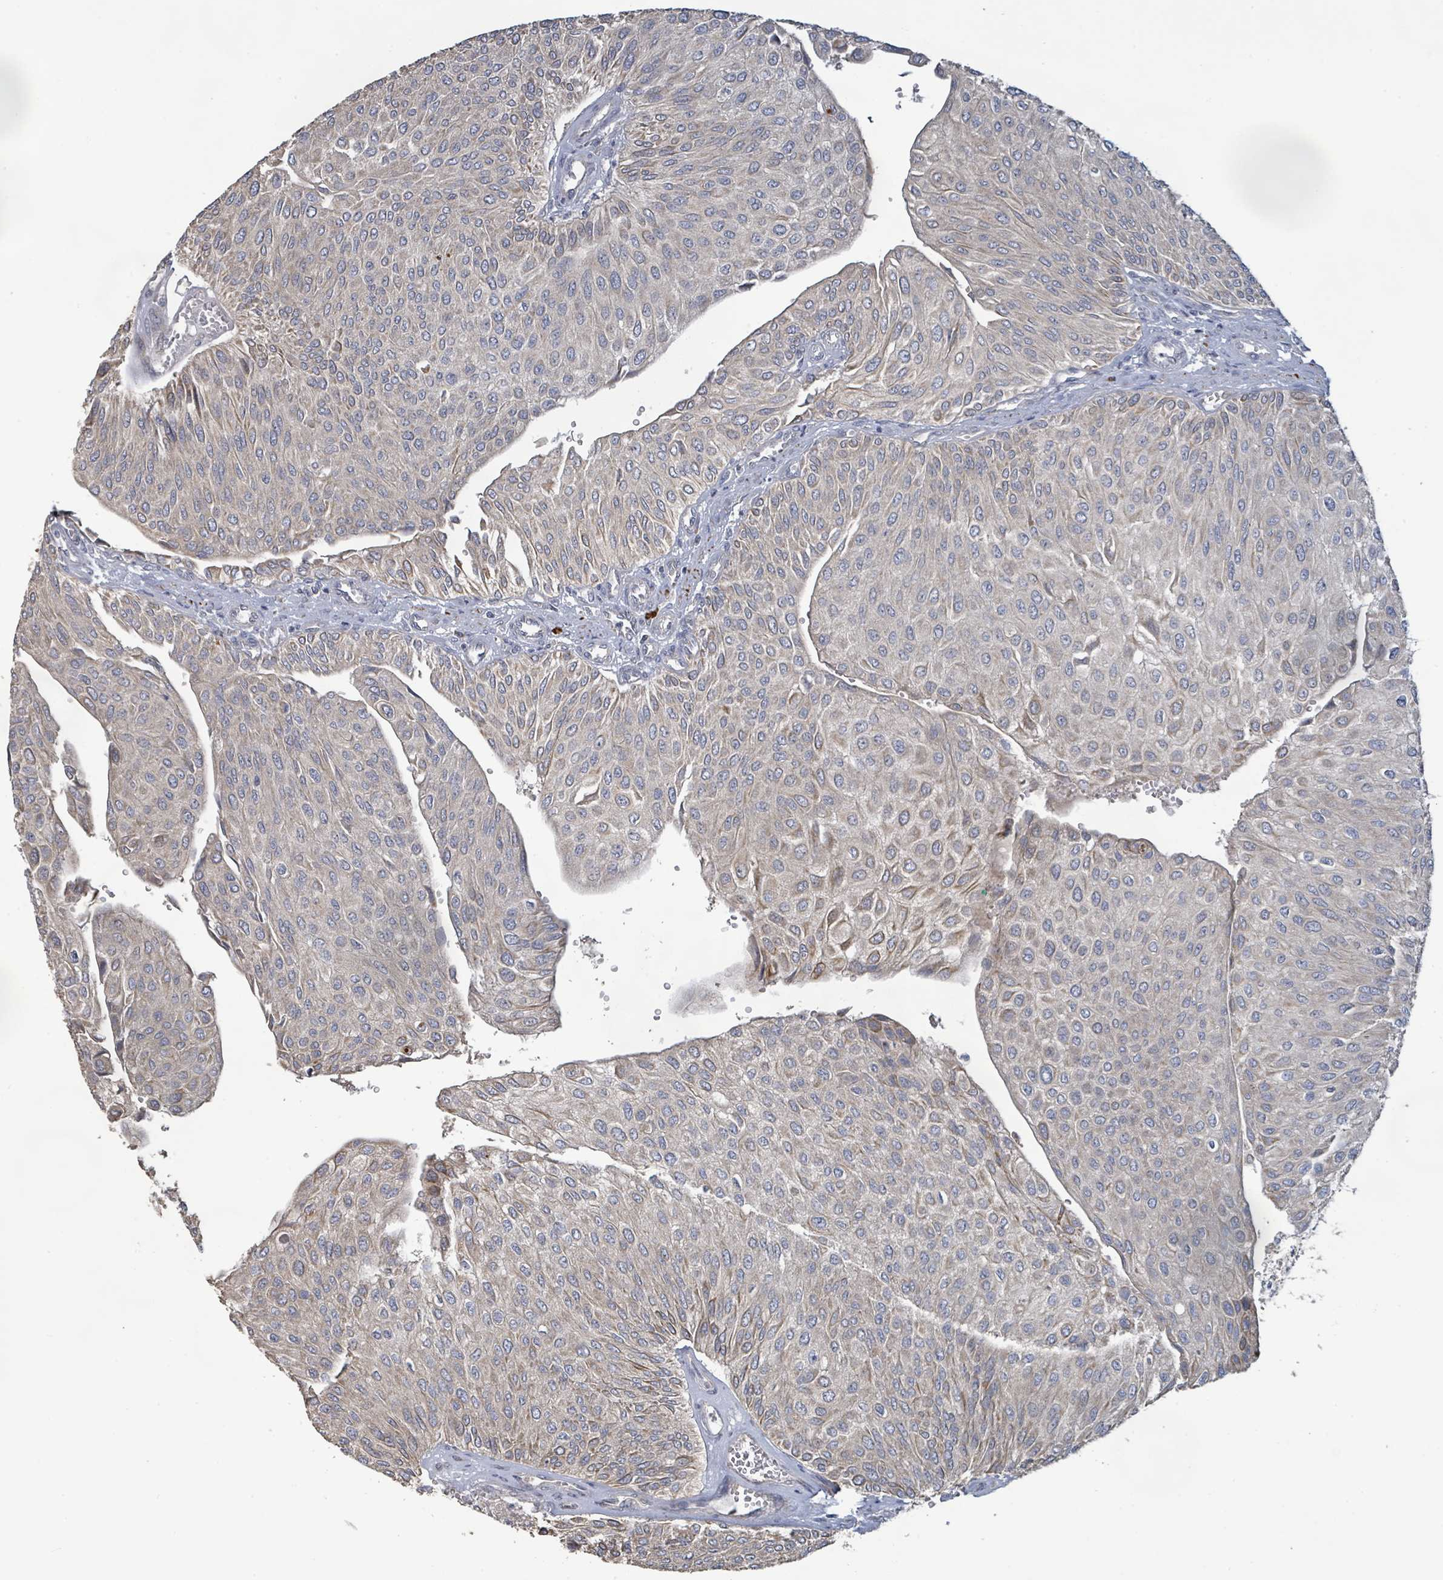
{"staining": {"intensity": "moderate", "quantity": "25%-75%", "location": "cytoplasmic/membranous"}, "tissue": "urothelial cancer", "cell_type": "Tumor cells", "image_type": "cancer", "snomed": [{"axis": "morphology", "description": "Urothelial carcinoma, NOS"}, {"axis": "topography", "description": "Urinary bladder"}], "caption": "Moderate cytoplasmic/membranous expression is identified in about 25%-75% of tumor cells in transitional cell carcinoma.", "gene": "KCNS2", "patient": {"sex": "male", "age": 67}}